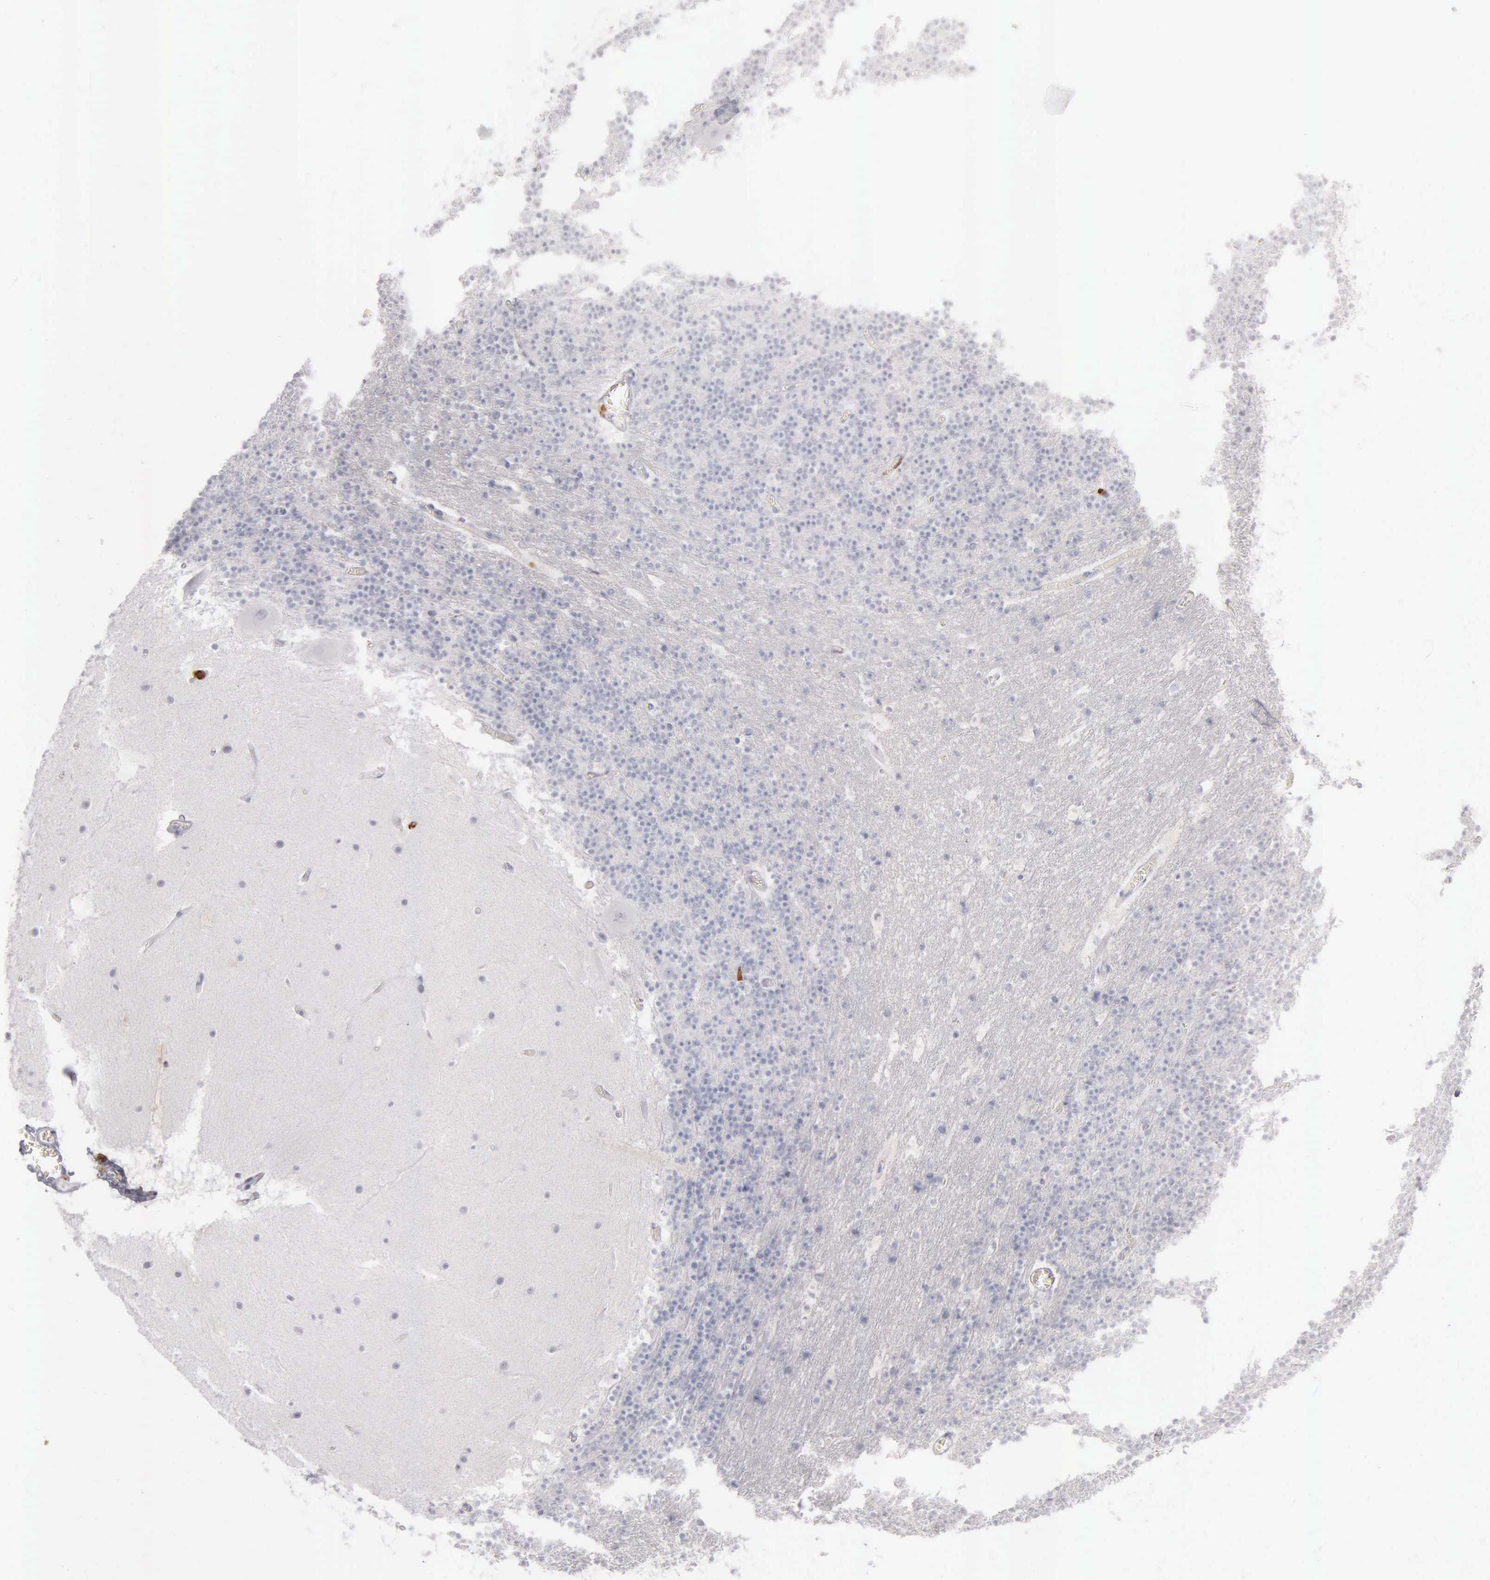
{"staining": {"intensity": "negative", "quantity": "none", "location": "none"}, "tissue": "cerebellum", "cell_type": "Cells in granular layer", "image_type": "normal", "snomed": [{"axis": "morphology", "description": "Normal tissue, NOS"}, {"axis": "topography", "description": "Cerebellum"}], "caption": "Normal cerebellum was stained to show a protein in brown. There is no significant staining in cells in granular layer. (DAB (3,3'-diaminobenzidine) IHC with hematoxylin counter stain).", "gene": "CD3E", "patient": {"sex": "male", "age": 45}}